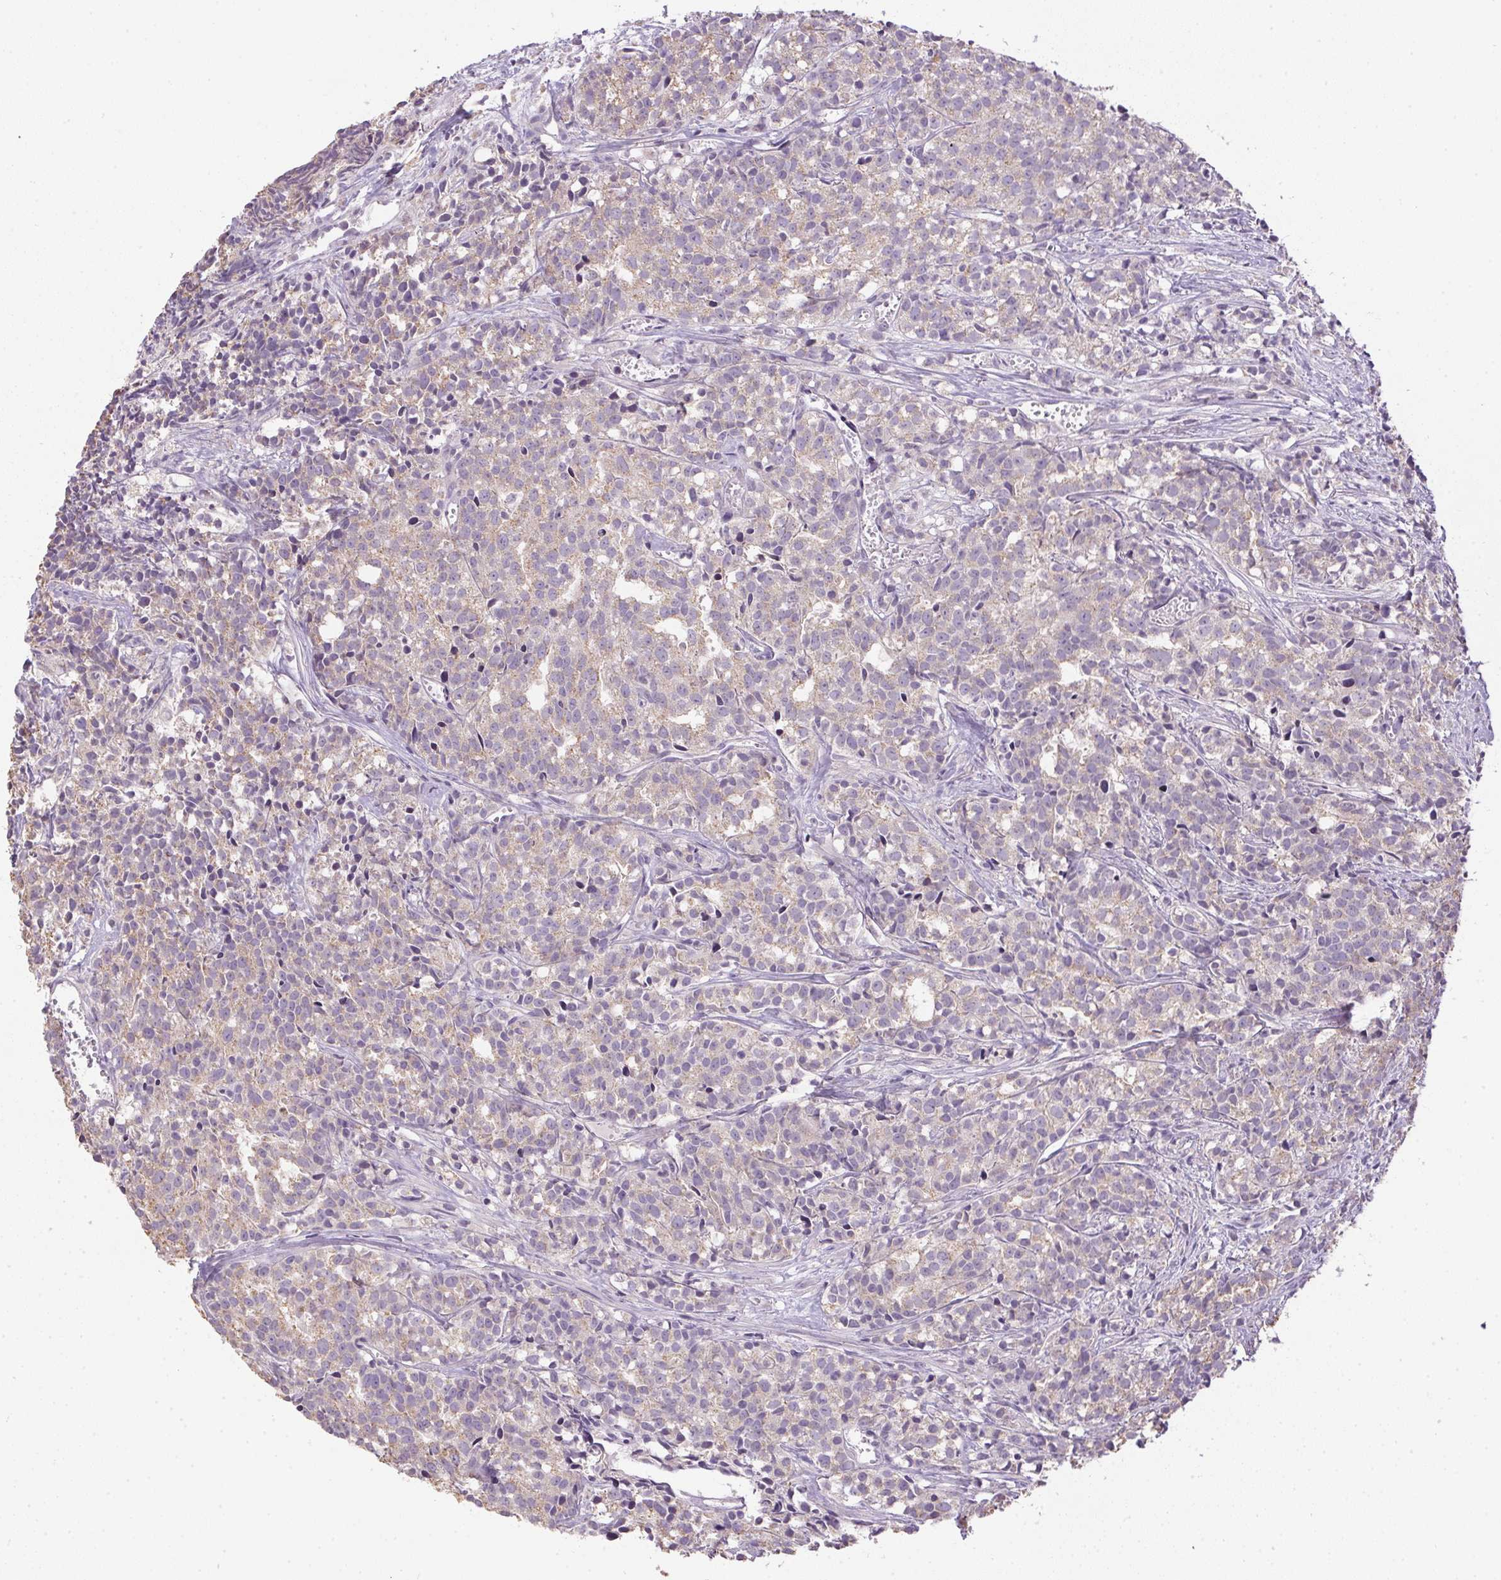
{"staining": {"intensity": "weak", "quantity": "<25%", "location": "cytoplasmic/membranous"}, "tissue": "prostate cancer", "cell_type": "Tumor cells", "image_type": "cancer", "snomed": [{"axis": "morphology", "description": "Adenocarcinoma, High grade"}, {"axis": "topography", "description": "Prostate"}], "caption": "The immunohistochemistry (IHC) histopathology image has no significant expression in tumor cells of prostate cancer tissue.", "gene": "SPACA9", "patient": {"sex": "male", "age": 58}}